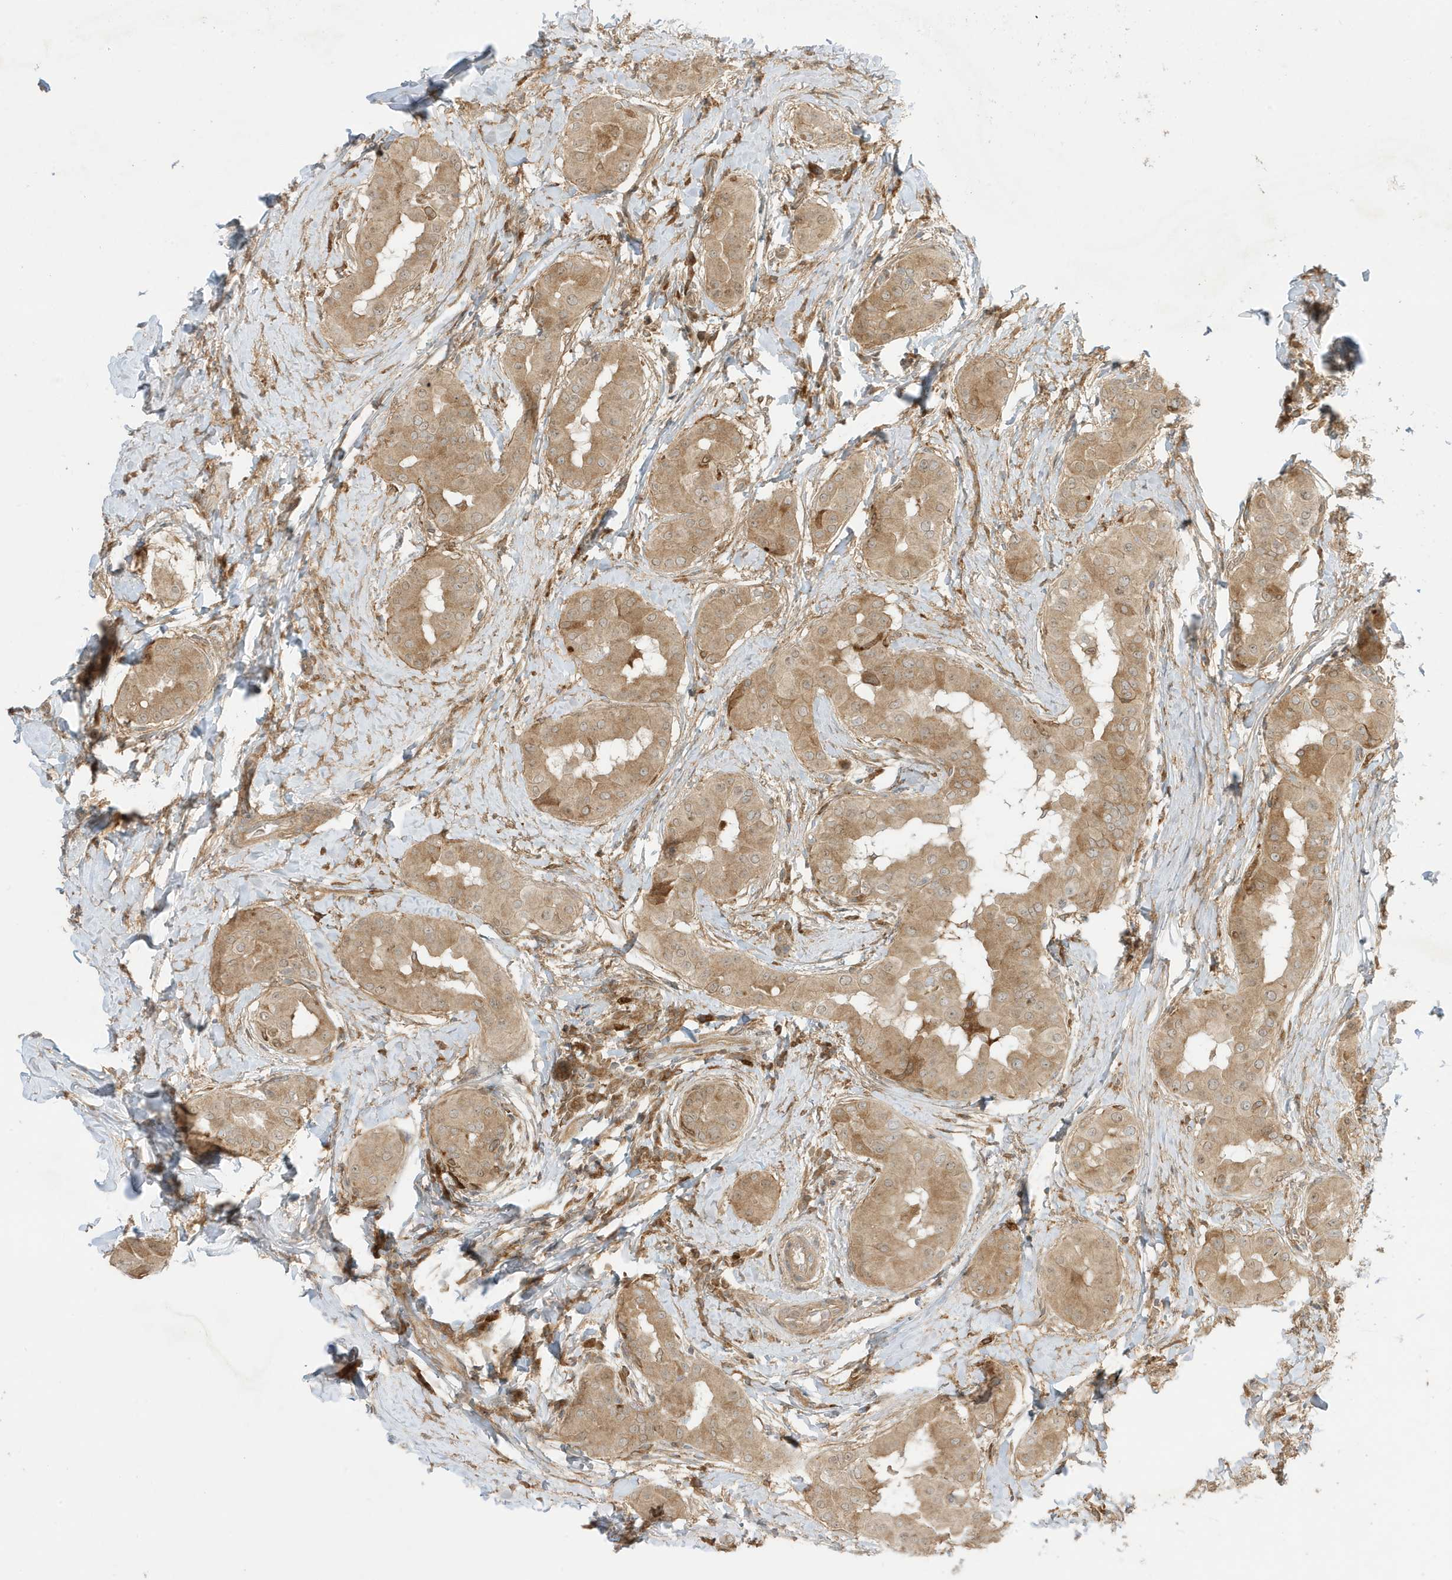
{"staining": {"intensity": "moderate", "quantity": ">75%", "location": "cytoplasmic/membranous"}, "tissue": "thyroid cancer", "cell_type": "Tumor cells", "image_type": "cancer", "snomed": [{"axis": "morphology", "description": "Papillary adenocarcinoma, NOS"}, {"axis": "topography", "description": "Thyroid gland"}], "caption": "A photomicrograph of papillary adenocarcinoma (thyroid) stained for a protein demonstrates moderate cytoplasmic/membranous brown staining in tumor cells.", "gene": "SCARF2", "patient": {"sex": "male", "age": 33}}